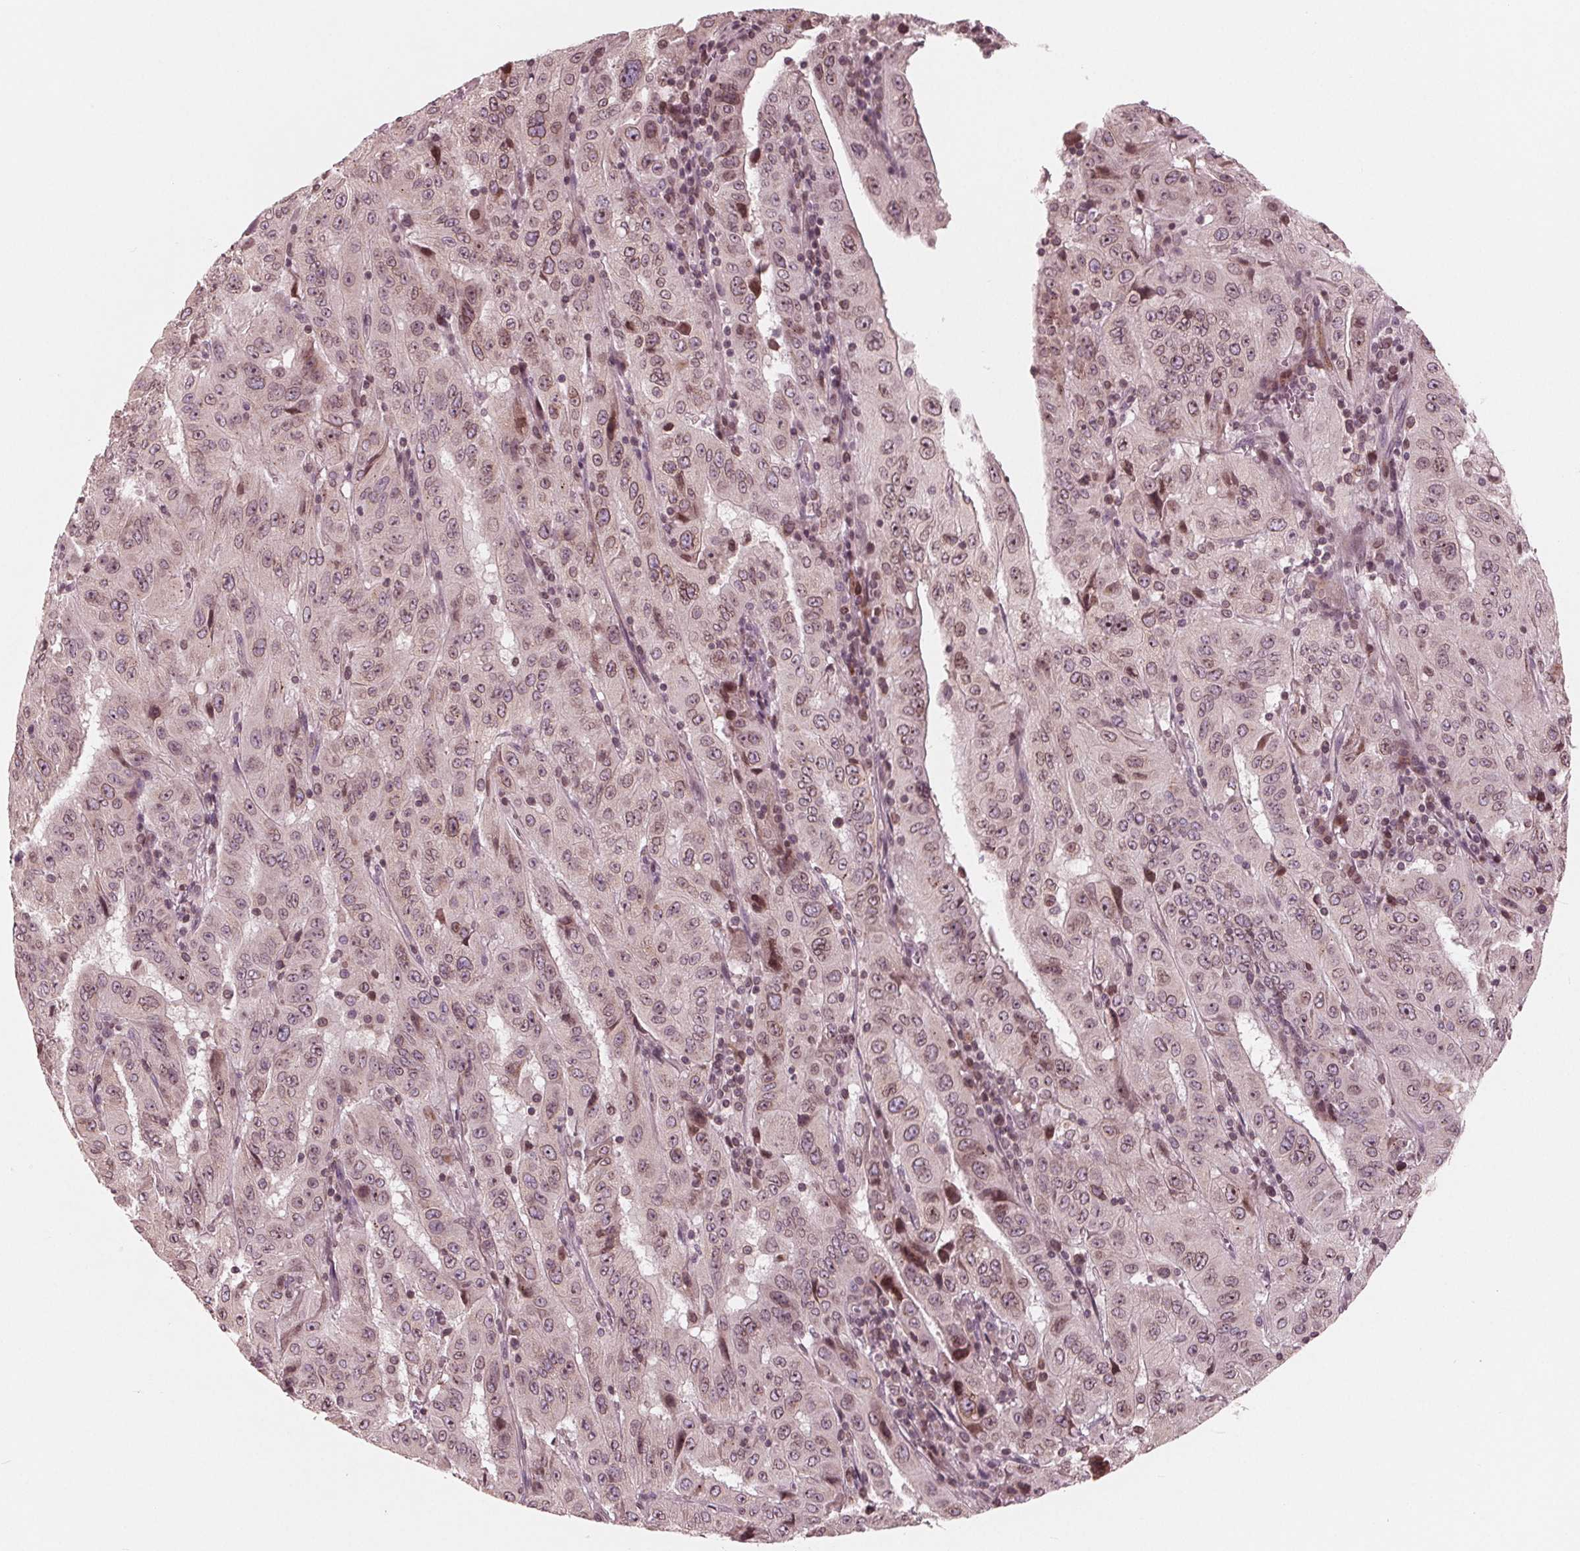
{"staining": {"intensity": "weak", "quantity": "25%-75%", "location": "cytoplasmic/membranous,nuclear"}, "tissue": "pancreatic cancer", "cell_type": "Tumor cells", "image_type": "cancer", "snomed": [{"axis": "morphology", "description": "Adenocarcinoma, NOS"}, {"axis": "topography", "description": "Pancreas"}], "caption": "A brown stain highlights weak cytoplasmic/membranous and nuclear positivity of a protein in pancreatic cancer (adenocarcinoma) tumor cells.", "gene": "NUP210", "patient": {"sex": "male", "age": 63}}